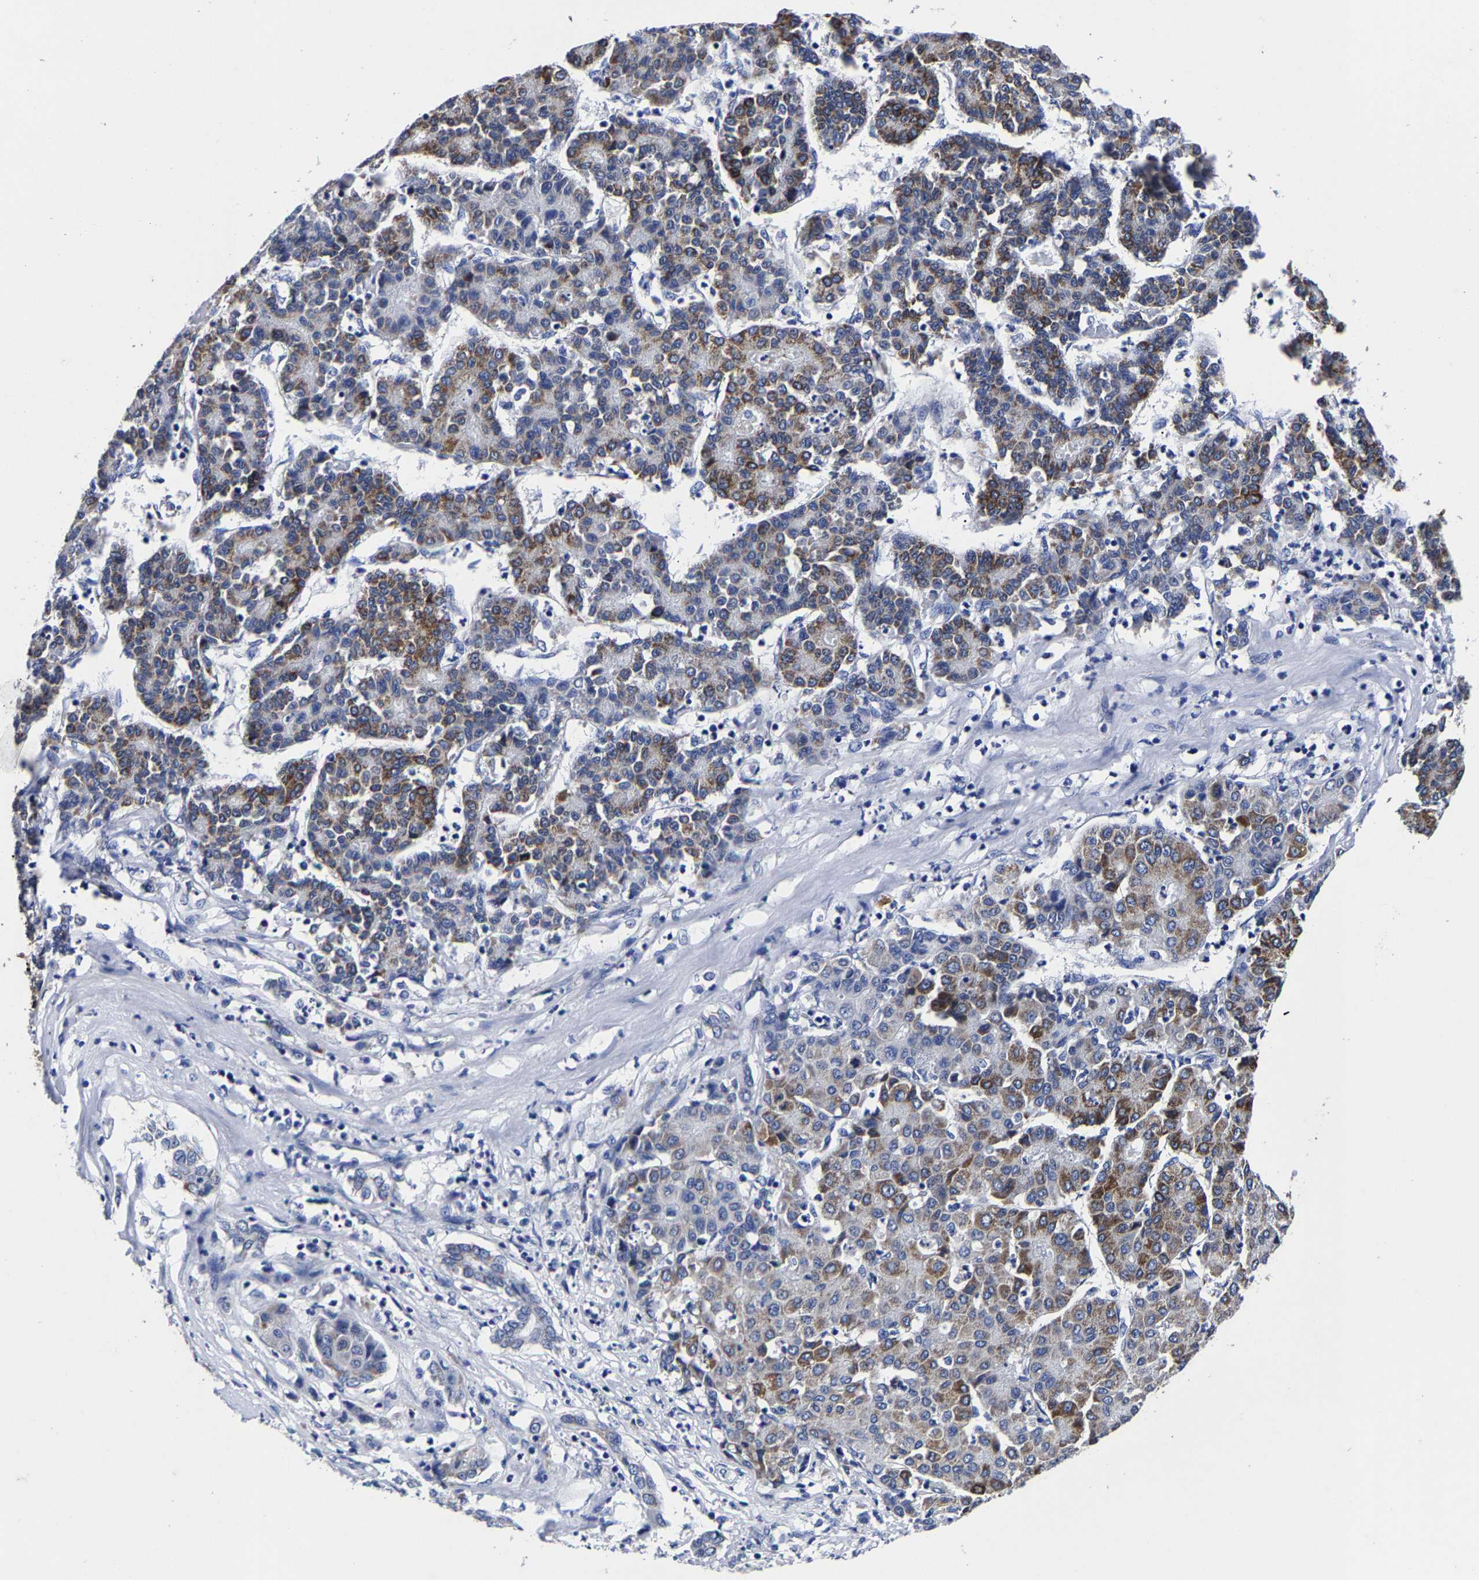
{"staining": {"intensity": "moderate", "quantity": ">75%", "location": "cytoplasmic/membranous"}, "tissue": "liver cancer", "cell_type": "Tumor cells", "image_type": "cancer", "snomed": [{"axis": "morphology", "description": "Carcinoma, Hepatocellular, NOS"}, {"axis": "topography", "description": "Liver"}], "caption": "Liver cancer (hepatocellular carcinoma) stained with DAB immunohistochemistry displays medium levels of moderate cytoplasmic/membranous expression in about >75% of tumor cells.", "gene": "AASS", "patient": {"sex": "male", "age": 65}}